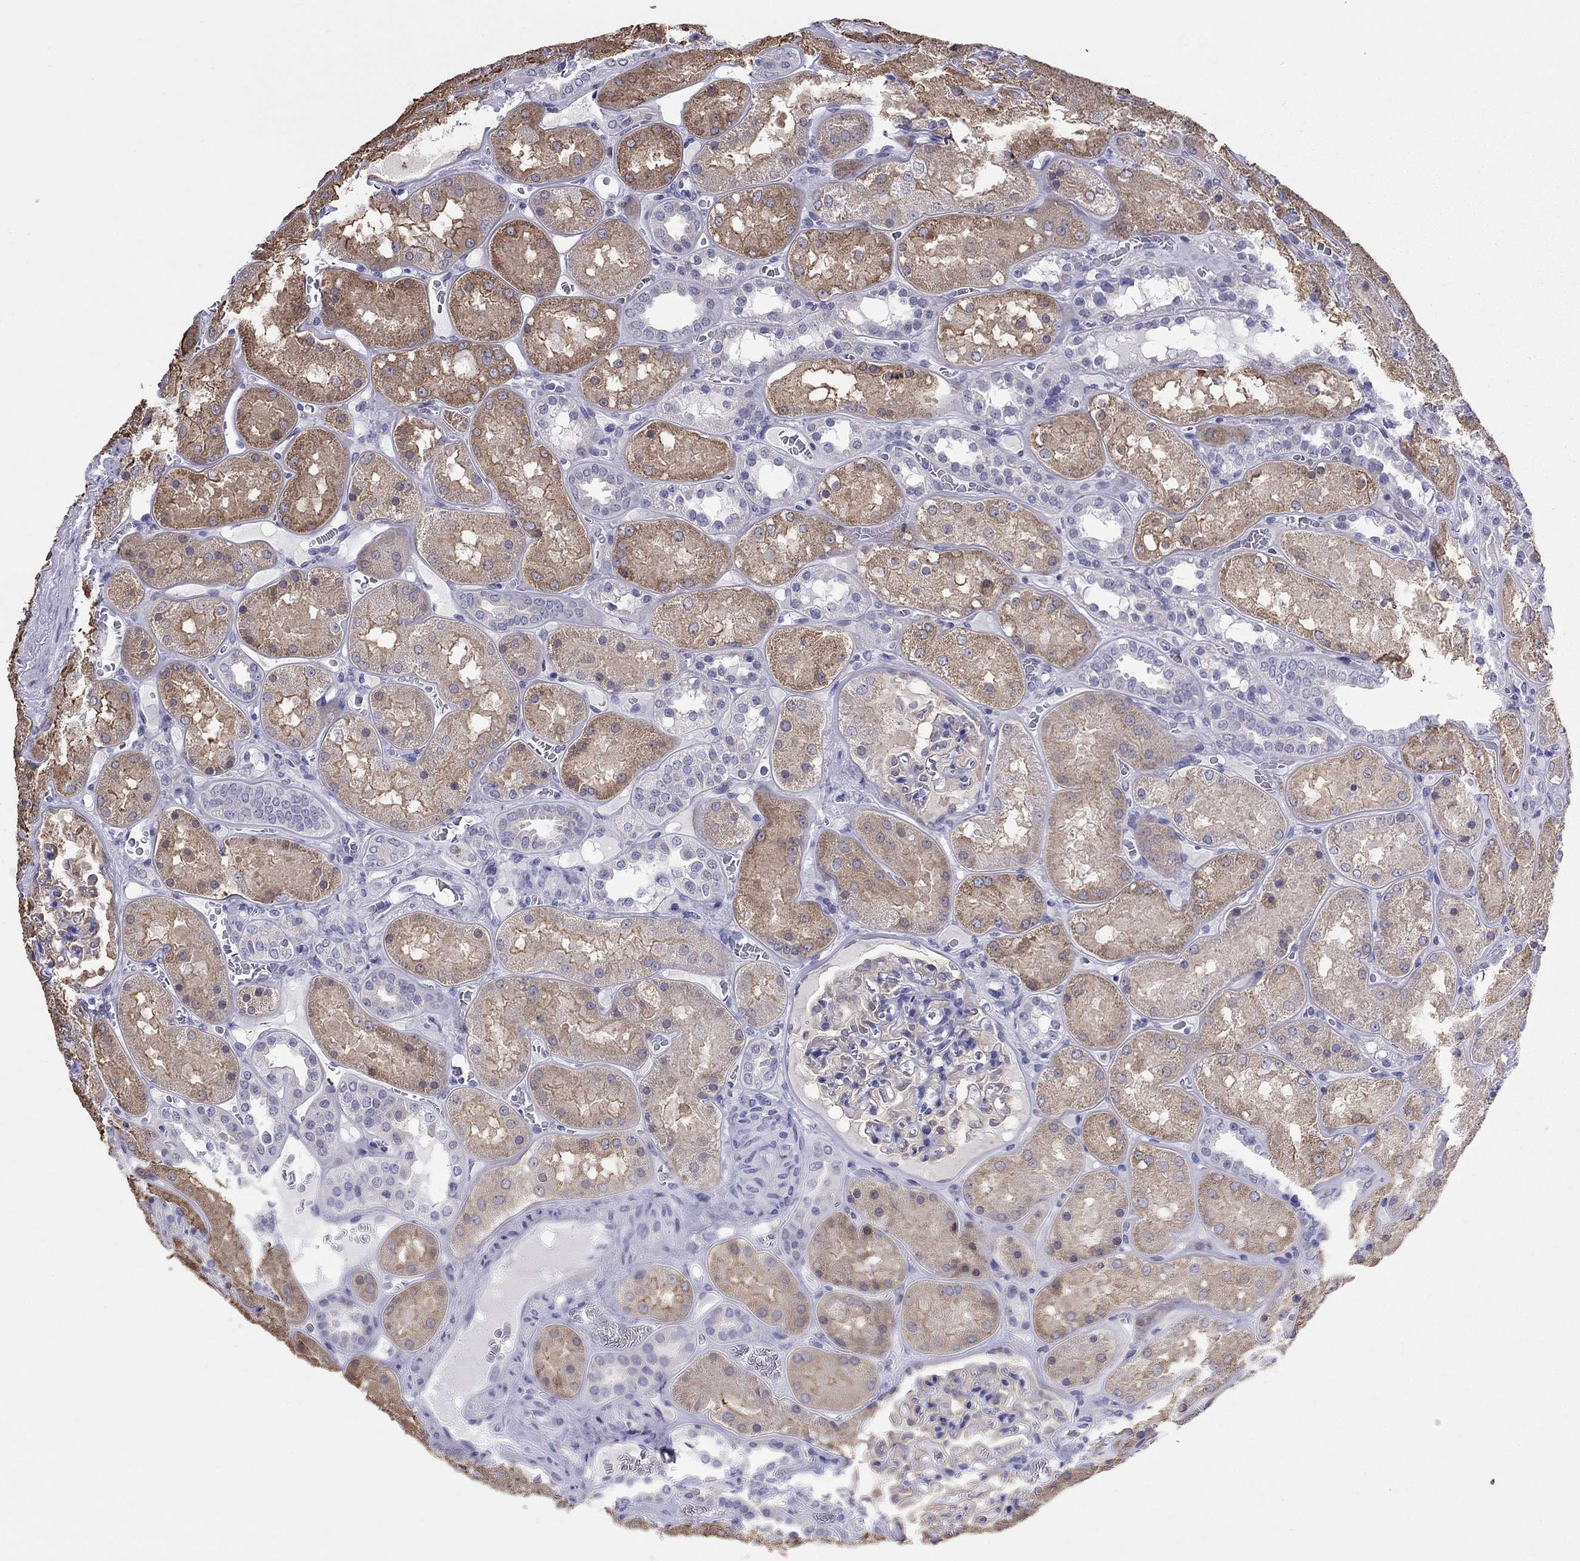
{"staining": {"intensity": "negative", "quantity": "none", "location": "none"}, "tissue": "kidney", "cell_type": "Cells in glomeruli", "image_type": "normal", "snomed": [{"axis": "morphology", "description": "Normal tissue, NOS"}, {"axis": "topography", "description": "Kidney"}], "caption": "Immunohistochemical staining of unremarkable kidney reveals no significant expression in cells in glomeruli. The staining is performed using DAB (3,3'-diaminobenzidine) brown chromogen with nuclei counter-stained in using hematoxylin.", "gene": "SLC46A2", "patient": {"sex": "male", "age": 73}}